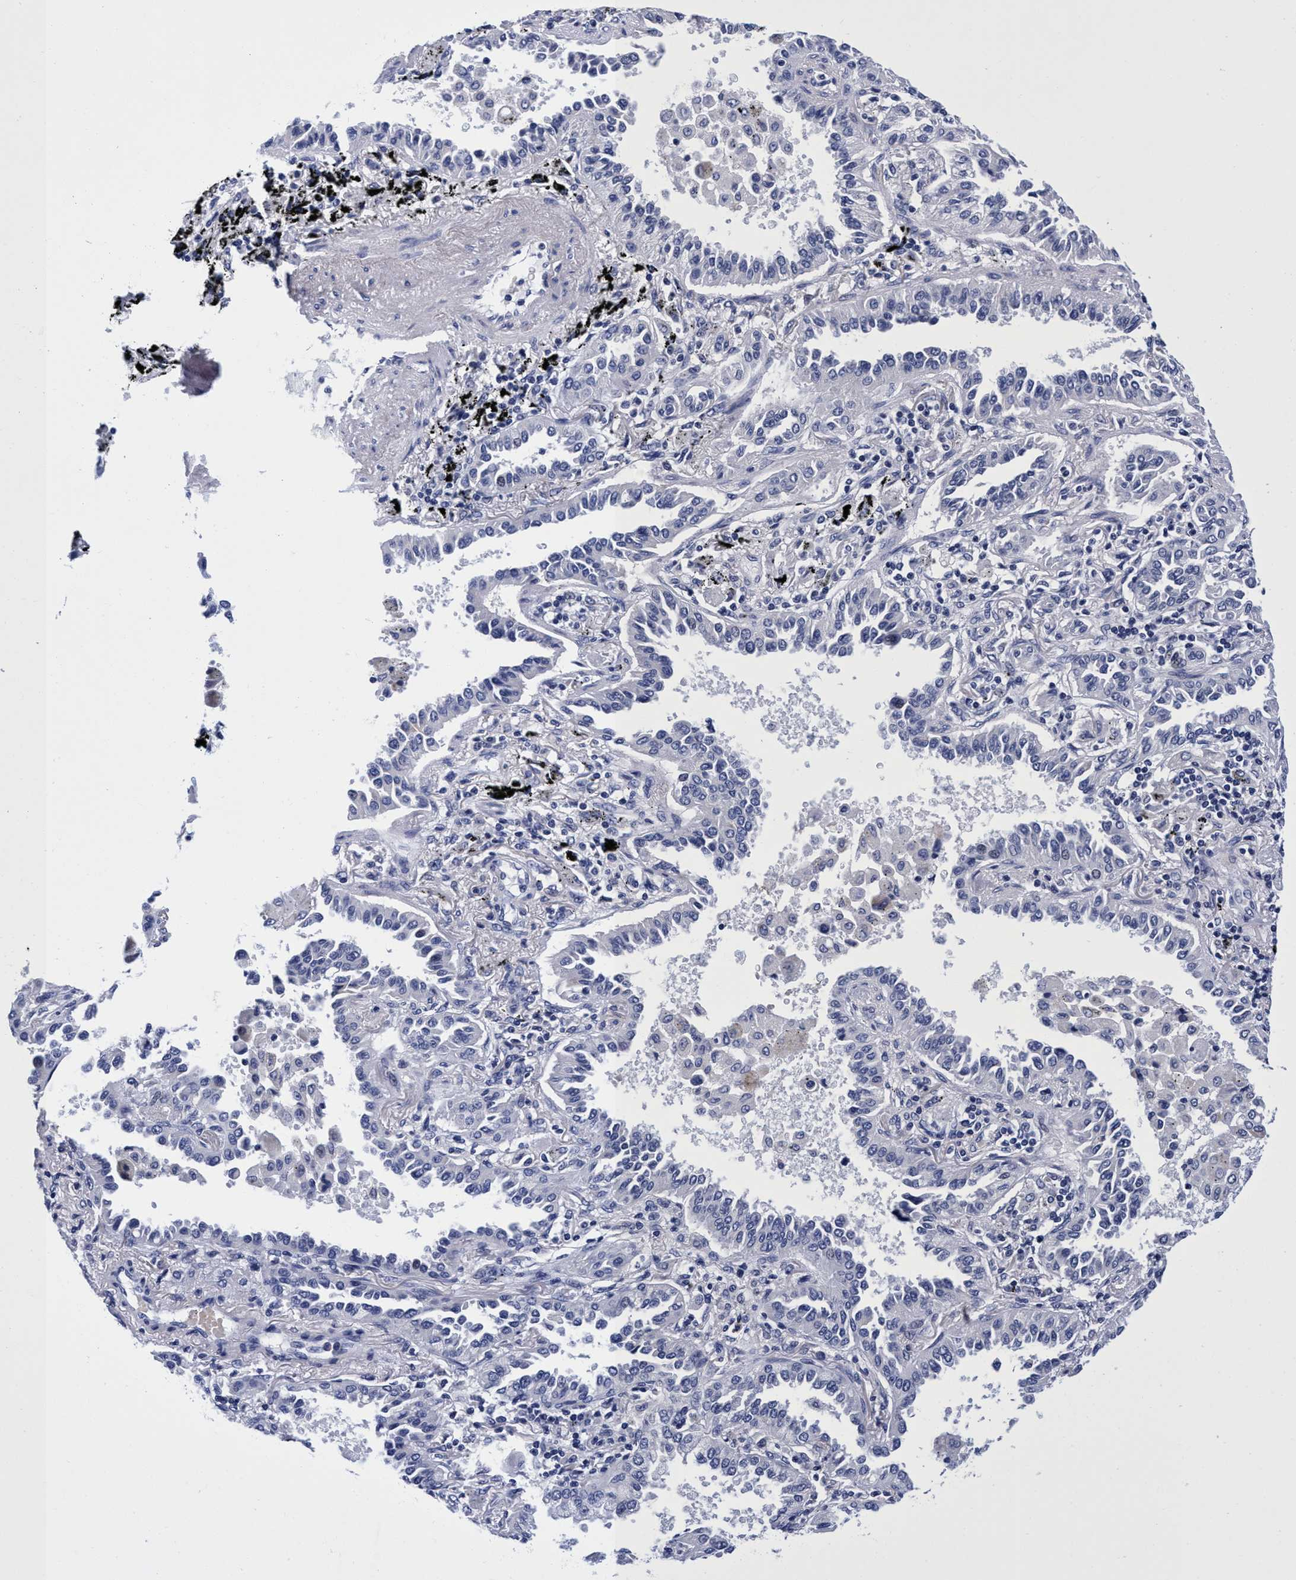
{"staining": {"intensity": "negative", "quantity": "none", "location": "none"}, "tissue": "lung cancer", "cell_type": "Tumor cells", "image_type": "cancer", "snomed": [{"axis": "morphology", "description": "Normal tissue, NOS"}, {"axis": "morphology", "description": "Adenocarcinoma, NOS"}, {"axis": "topography", "description": "Lung"}], "caption": "Tumor cells are negative for brown protein staining in lung cancer. (DAB immunohistochemistry, high magnification).", "gene": "PLPPR1", "patient": {"sex": "male", "age": 59}}